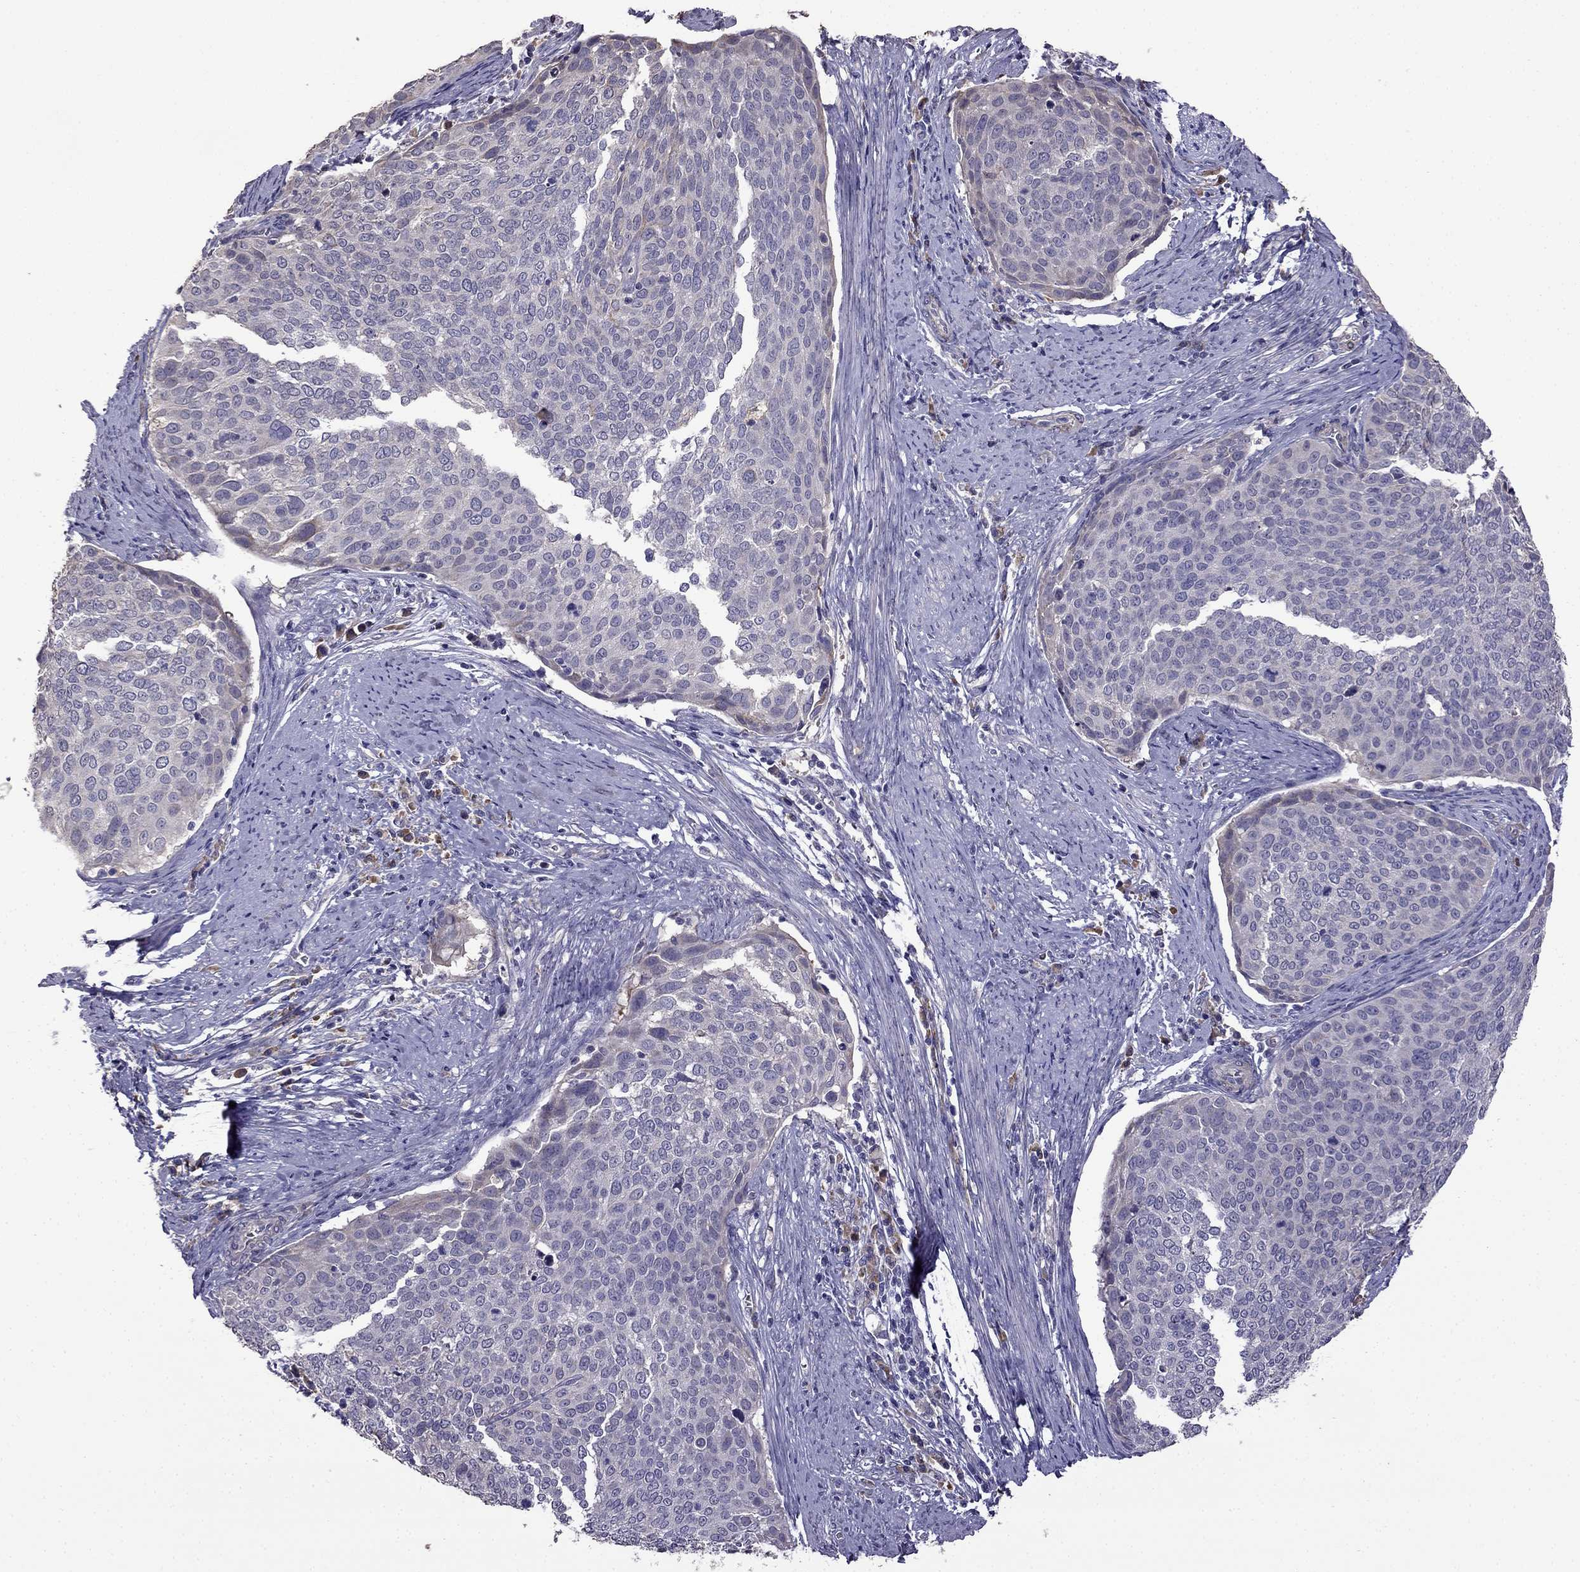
{"staining": {"intensity": "negative", "quantity": "none", "location": "none"}, "tissue": "cervical cancer", "cell_type": "Tumor cells", "image_type": "cancer", "snomed": [{"axis": "morphology", "description": "Squamous cell carcinoma, NOS"}, {"axis": "topography", "description": "Cervix"}], "caption": "A micrograph of human cervical cancer is negative for staining in tumor cells.", "gene": "CDH9", "patient": {"sex": "female", "age": 39}}